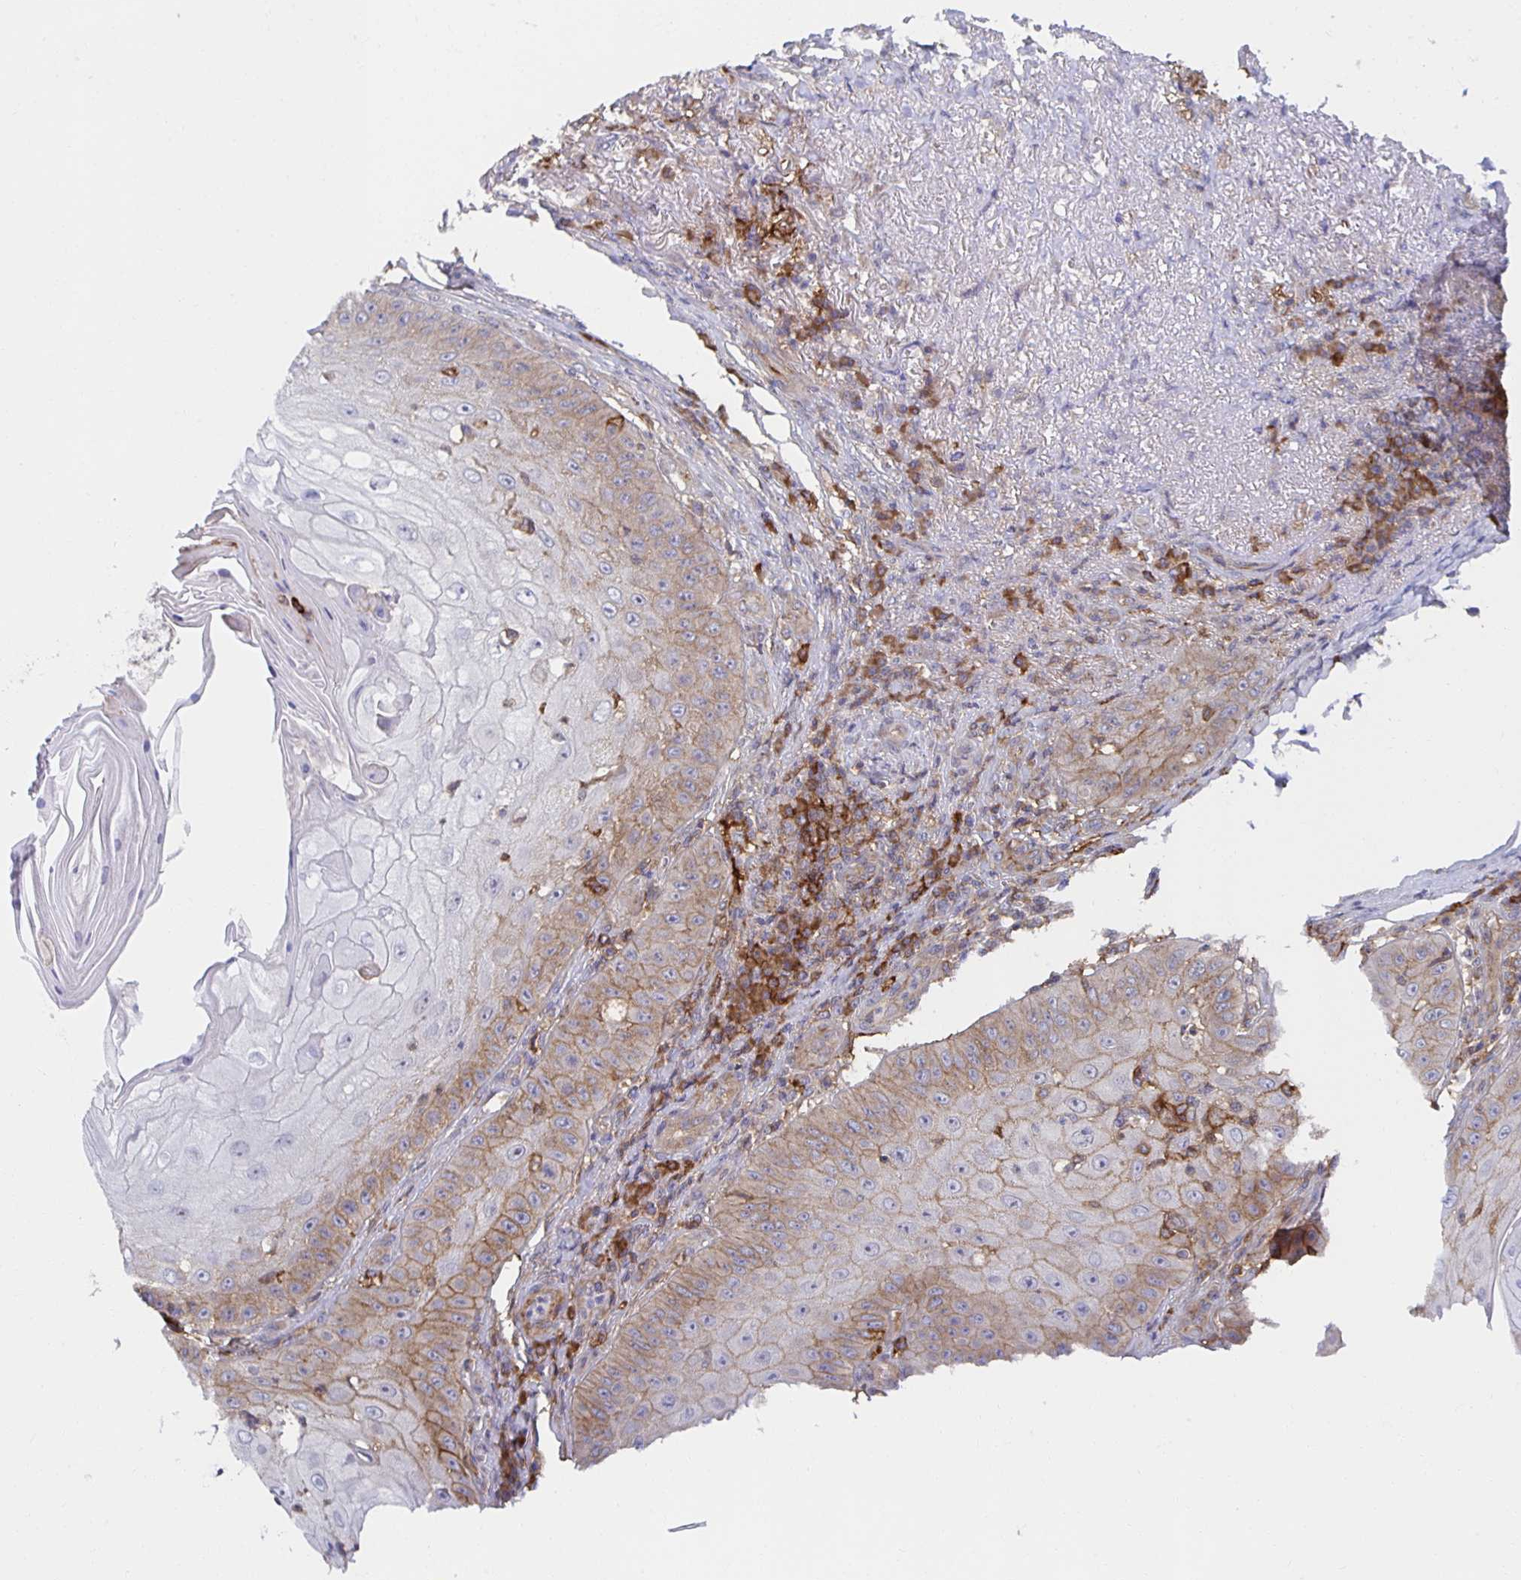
{"staining": {"intensity": "weak", "quantity": "25%-75%", "location": "cytoplasmic/membranous"}, "tissue": "skin cancer", "cell_type": "Tumor cells", "image_type": "cancer", "snomed": [{"axis": "morphology", "description": "Squamous cell carcinoma, NOS"}, {"axis": "topography", "description": "Skin"}], "caption": "This image reveals immunohistochemistry (IHC) staining of skin cancer (squamous cell carcinoma), with low weak cytoplasmic/membranous staining in approximately 25%-75% of tumor cells.", "gene": "BAD", "patient": {"sex": "male", "age": 70}}